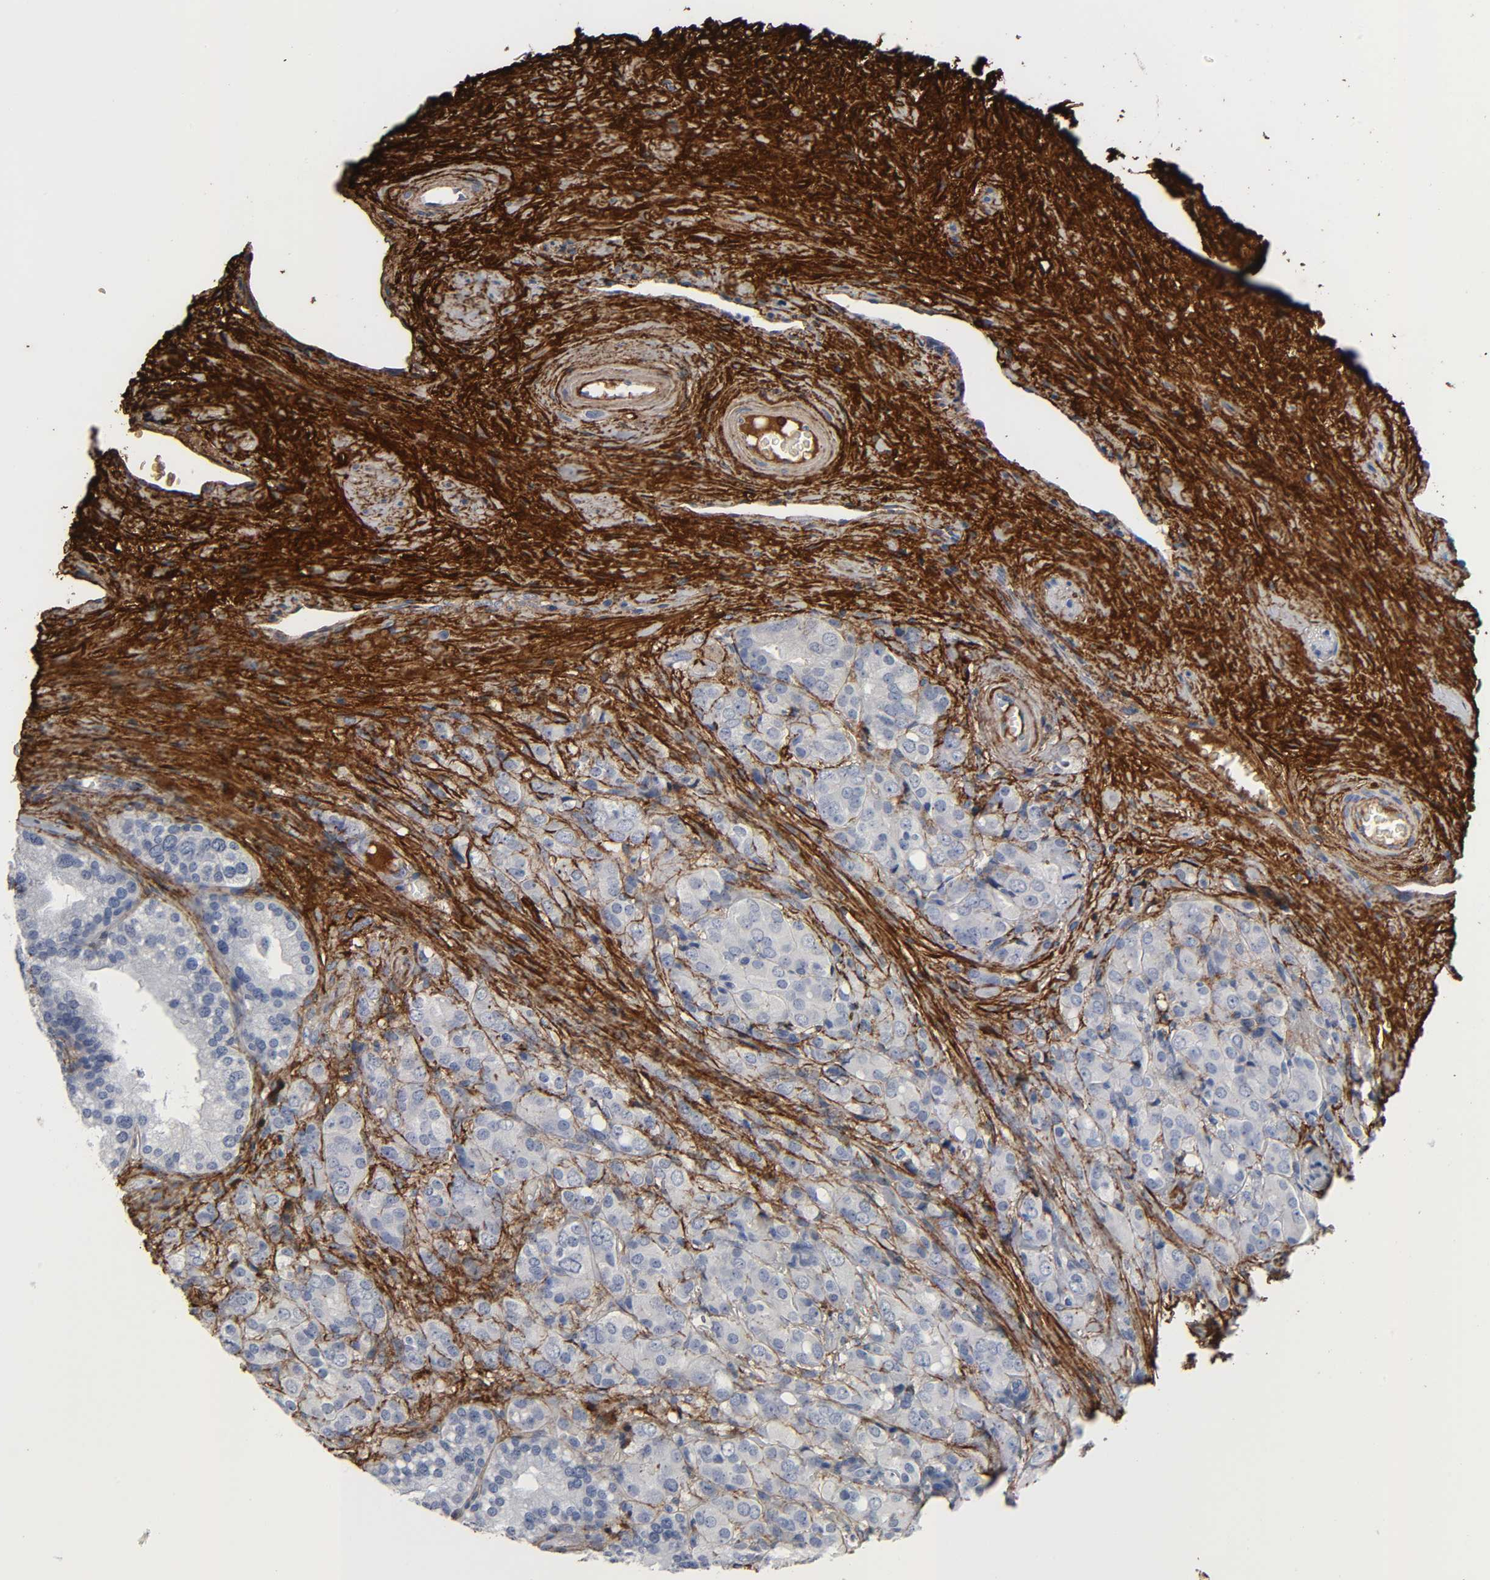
{"staining": {"intensity": "negative", "quantity": "none", "location": "none"}, "tissue": "prostate cancer", "cell_type": "Tumor cells", "image_type": "cancer", "snomed": [{"axis": "morphology", "description": "Adenocarcinoma, High grade"}, {"axis": "topography", "description": "Prostate"}], "caption": "Tumor cells show no significant protein staining in prostate cancer.", "gene": "FBLN1", "patient": {"sex": "male", "age": 68}}